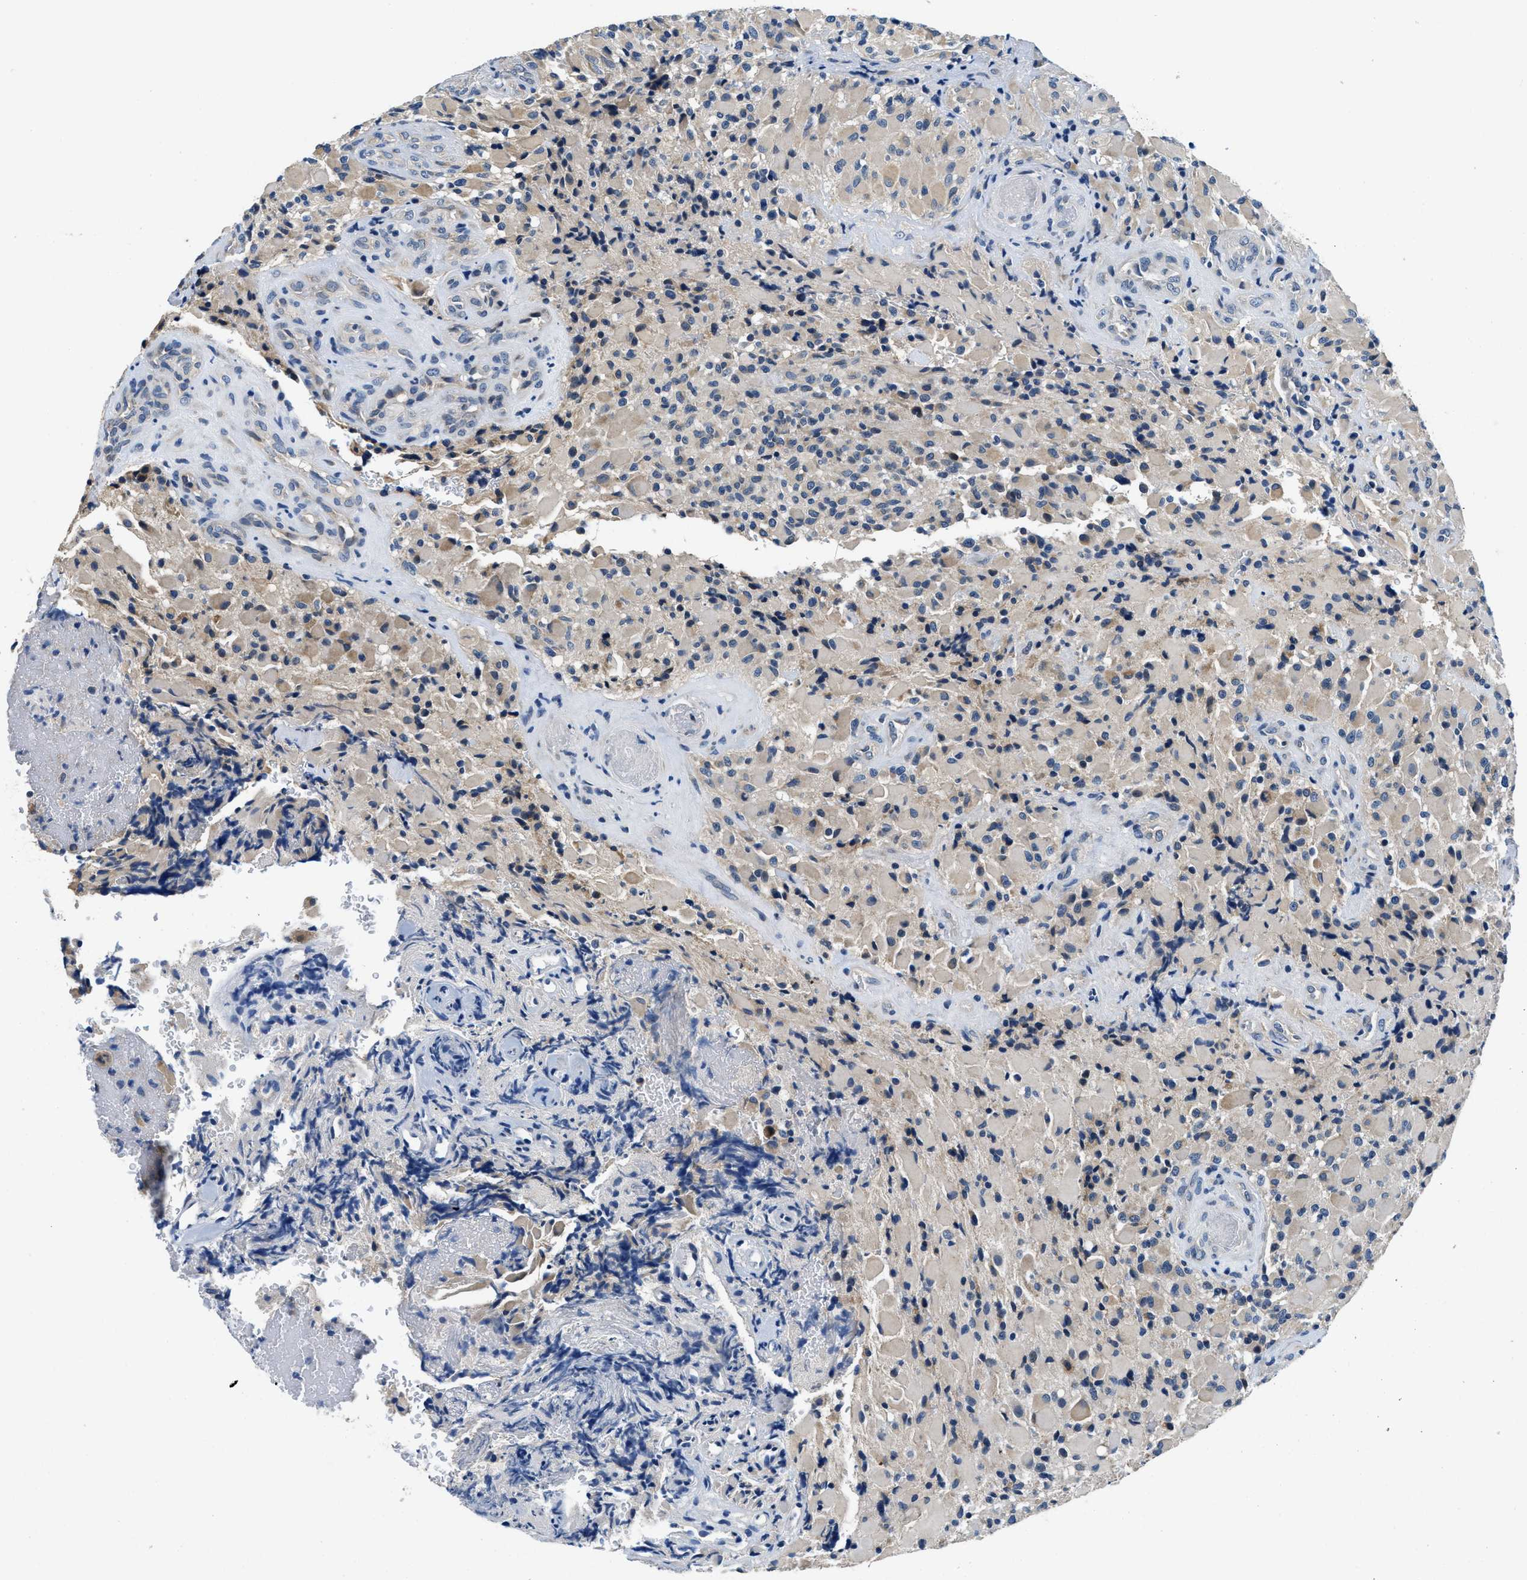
{"staining": {"intensity": "weak", "quantity": "<25%", "location": "cytoplasmic/membranous"}, "tissue": "glioma", "cell_type": "Tumor cells", "image_type": "cancer", "snomed": [{"axis": "morphology", "description": "Glioma, malignant, High grade"}, {"axis": "topography", "description": "Brain"}], "caption": "The immunohistochemistry histopathology image has no significant staining in tumor cells of glioma tissue.", "gene": "ALDH3A2", "patient": {"sex": "male", "age": 71}}